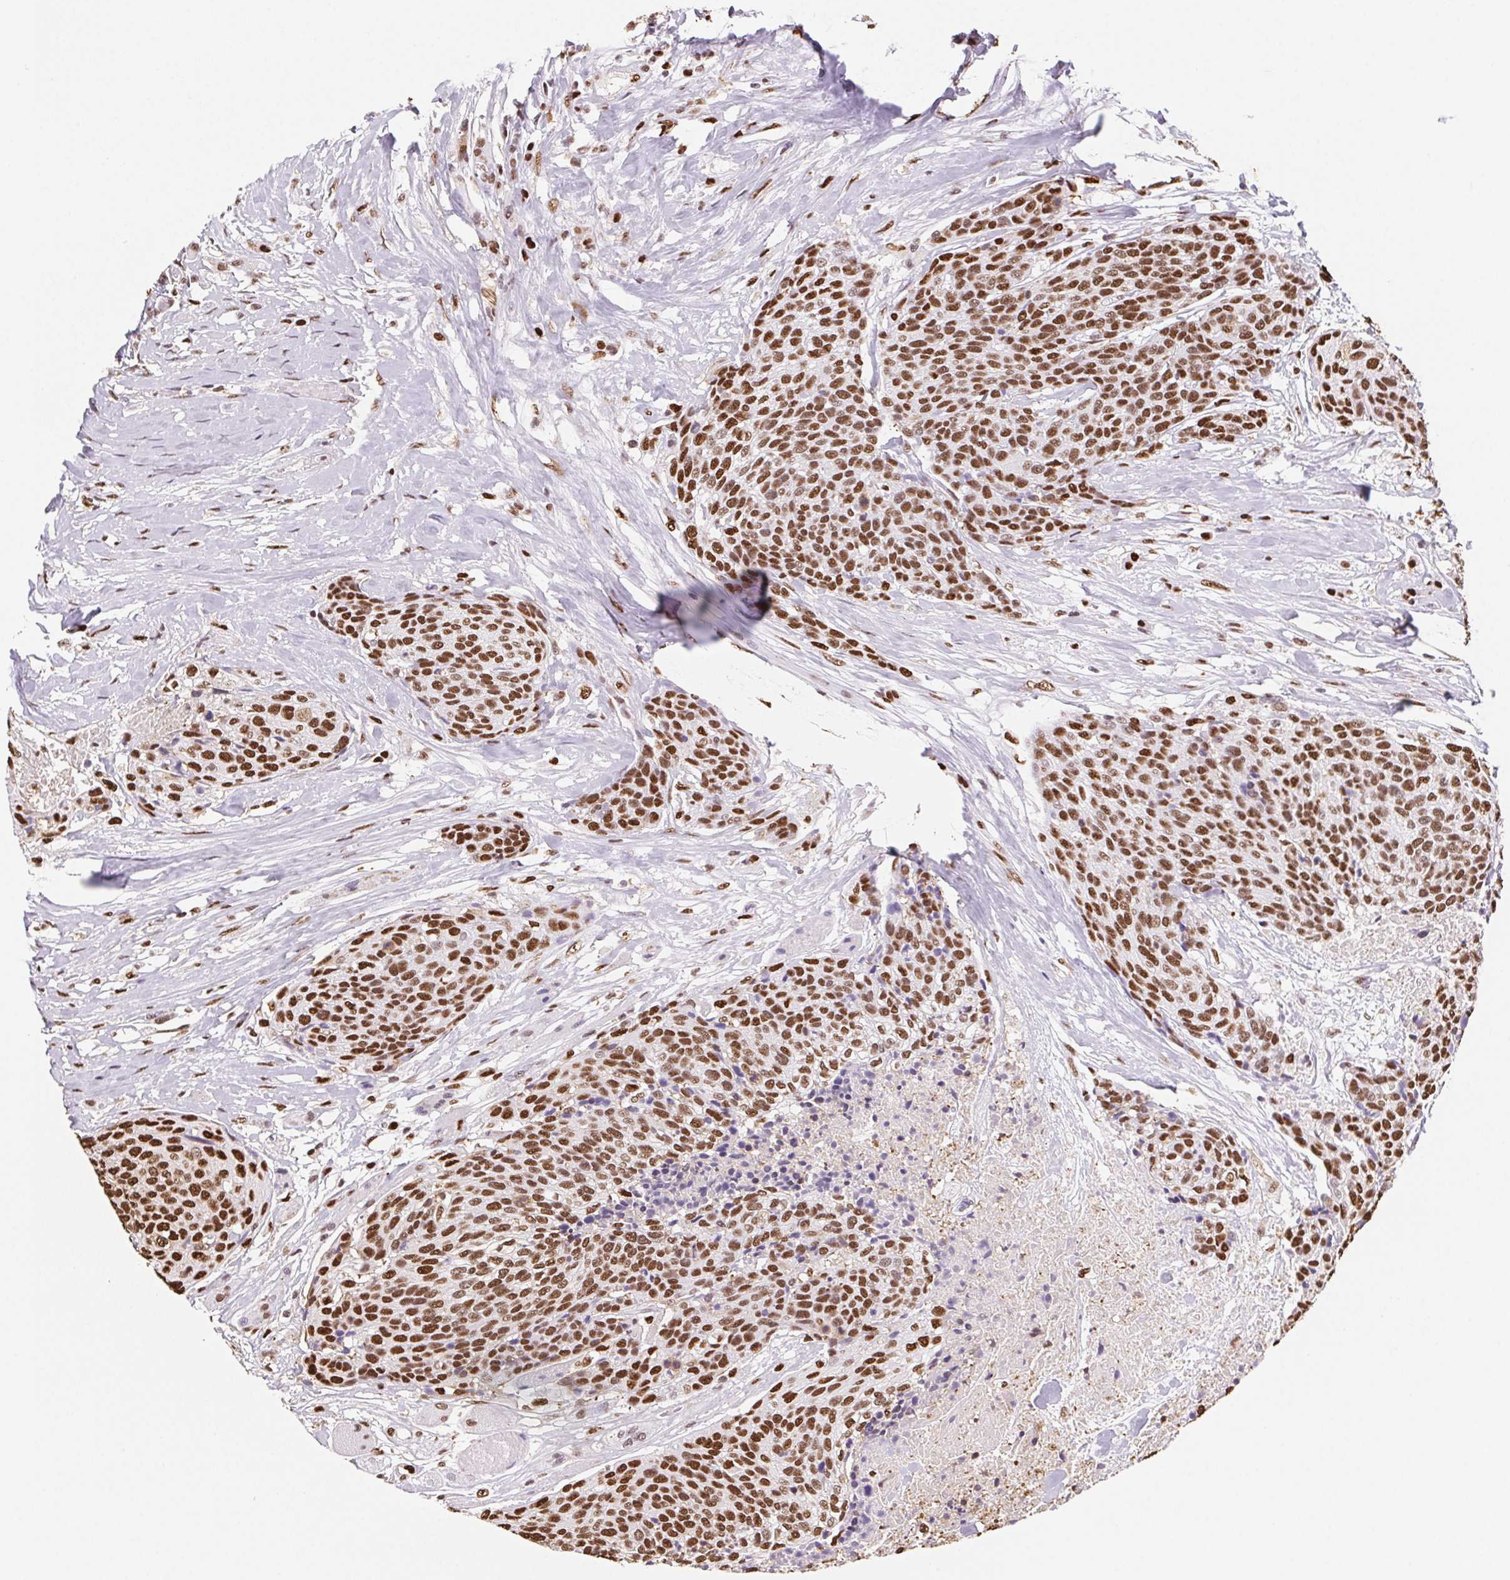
{"staining": {"intensity": "strong", "quantity": ">75%", "location": "nuclear"}, "tissue": "head and neck cancer", "cell_type": "Tumor cells", "image_type": "cancer", "snomed": [{"axis": "morphology", "description": "Squamous cell carcinoma, NOS"}, {"axis": "topography", "description": "Oral tissue"}, {"axis": "topography", "description": "Head-Neck"}], "caption": "An immunohistochemistry histopathology image of tumor tissue is shown. Protein staining in brown highlights strong nuclear positivity in head and neck cancer (squamous cell carcinoma) within tumor cells.", "gene": "SET", "patient": {"sex": "male", "age": 64}}